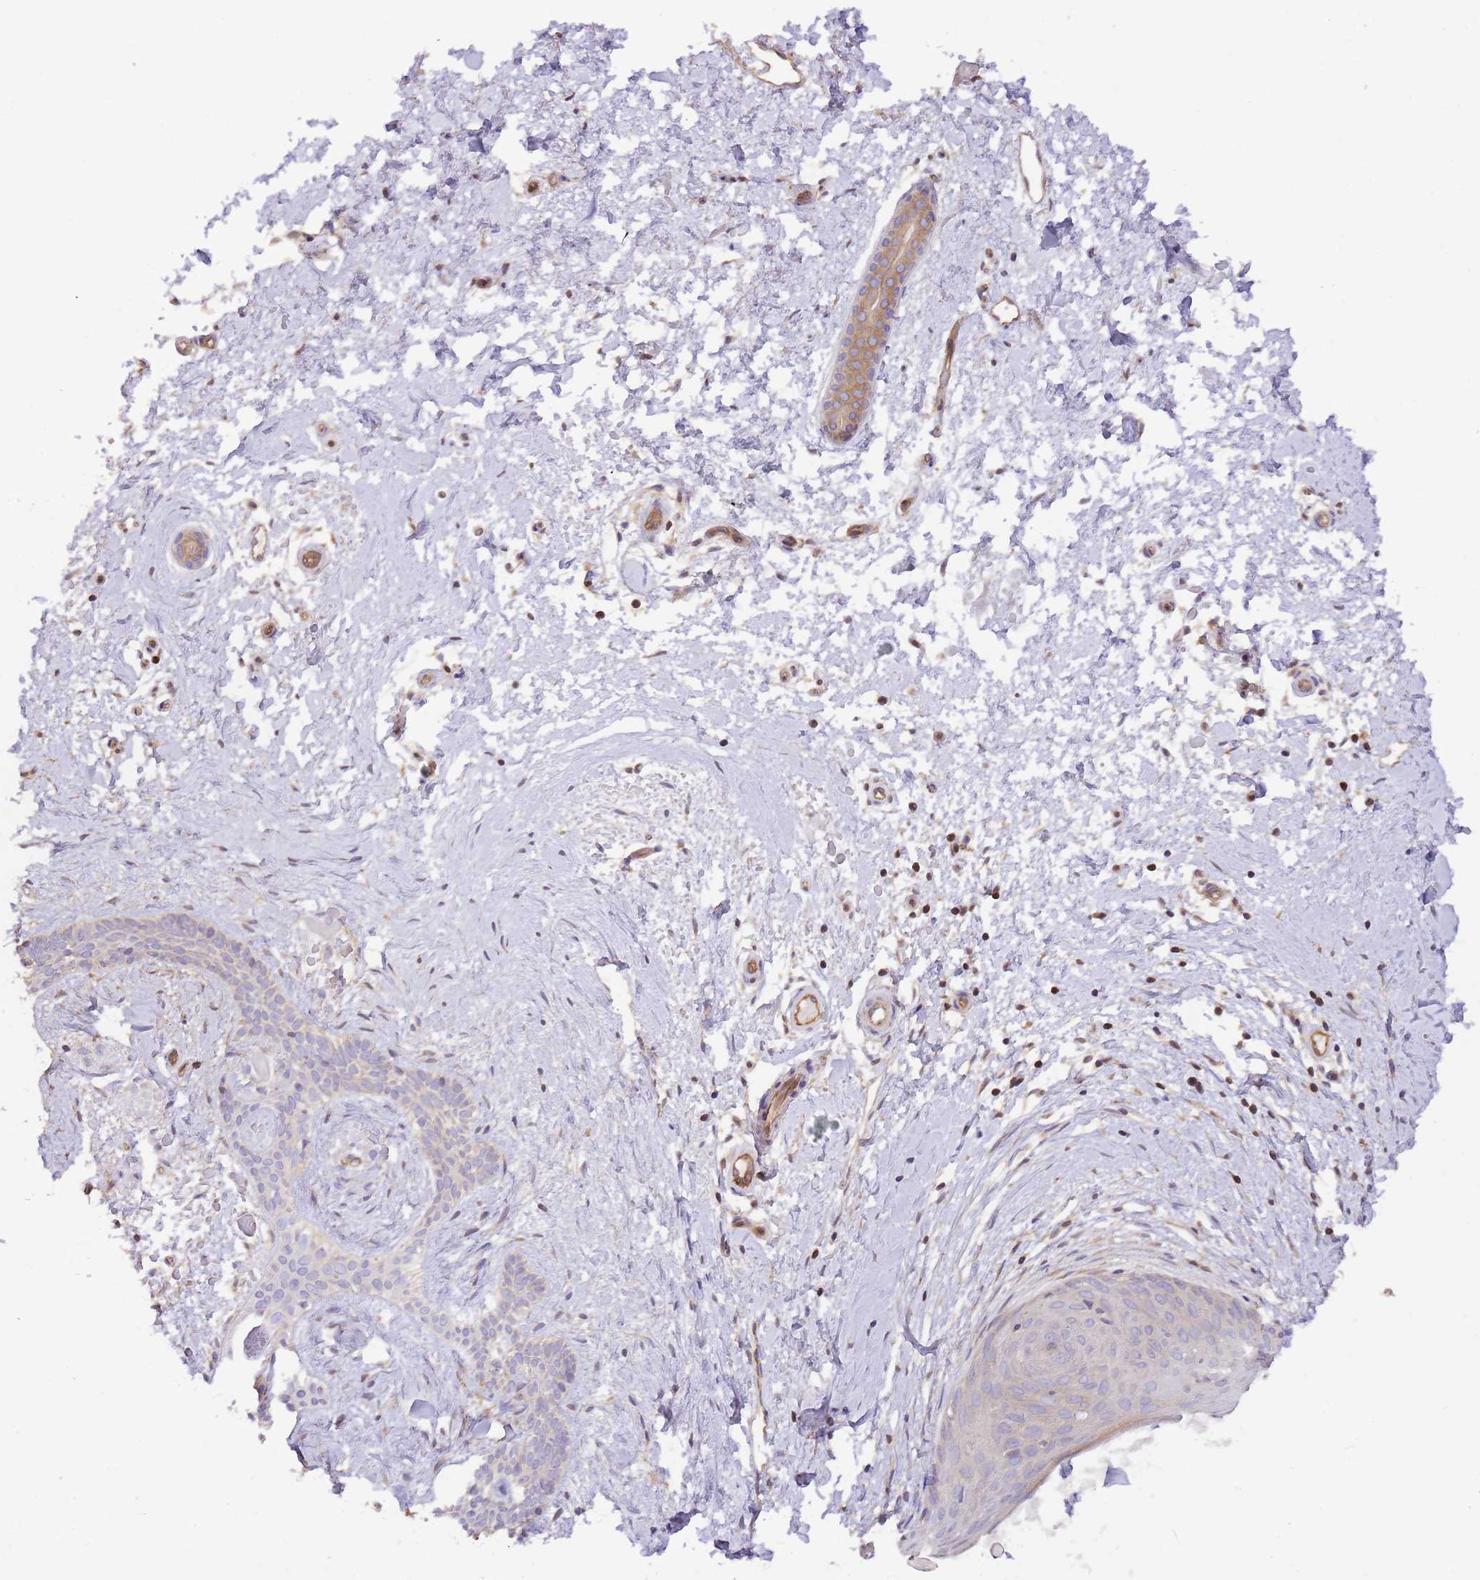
{"staining": {"intensity": "negative", "quantity": "none", "location": "none"}, "tissue": "skin cancer", "cell_type": "Tumor cells", "image_type": "cancer", "snomed": [{"axis": "morphology", "description": "Basal cell carcinoma"}, {"axis": "topography", "description": "Skin"}], "caption": "There is no significant positivity in tumor cells of skin cancer.", "gene": "DOCK9", "patient": {"sex": "male", "age": 78}}